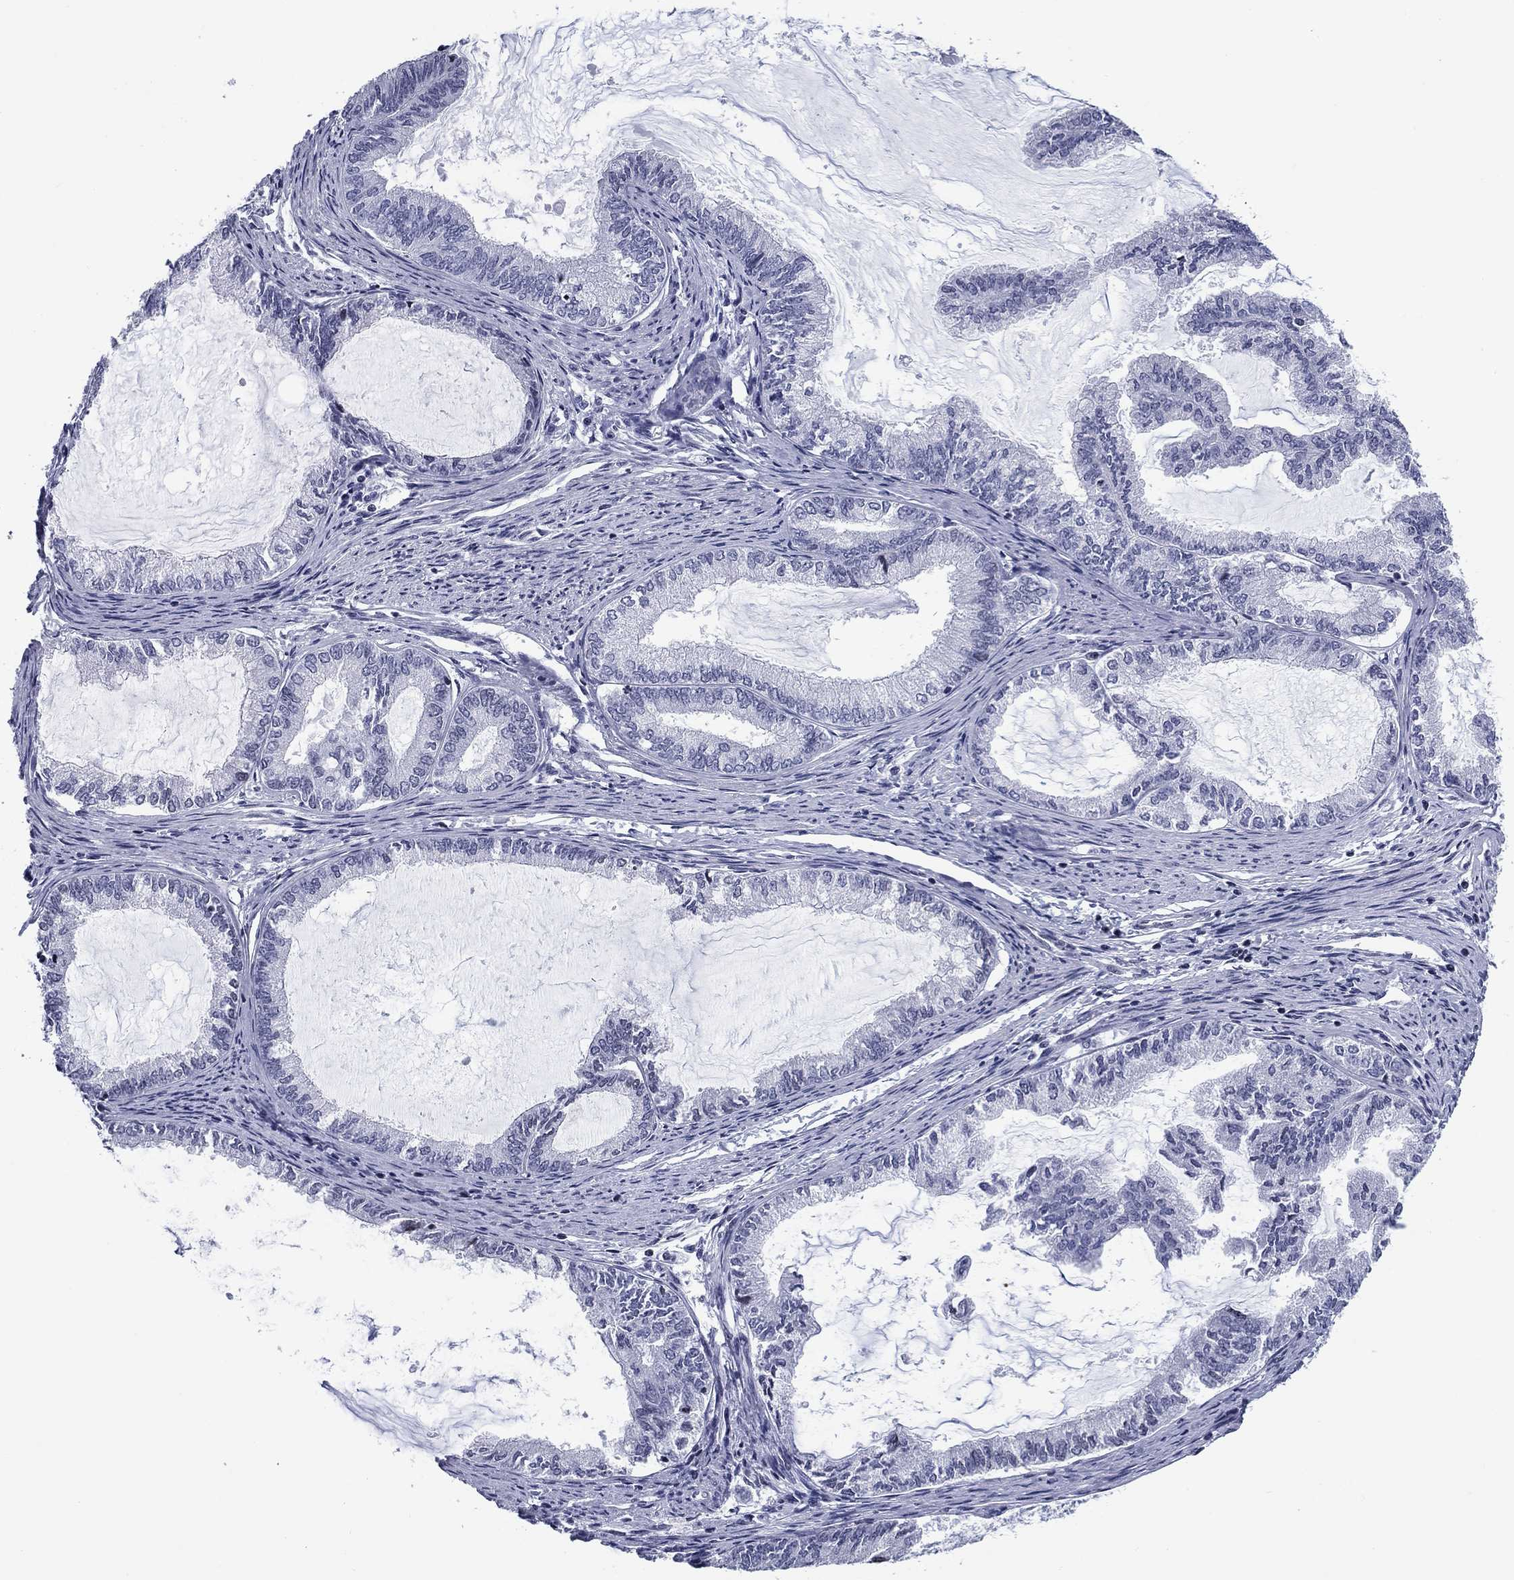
{"staining": {"intensity": "negative", "quantity": "none", "location": "none"}, "tissue": "endometrial cancer", "cell_type": "Tumor cells", "image_type": "cancer", "snomed": [{"axis": "morphology", "description": "Adenocarcinoma, NOS"}, {"axis": "topography", "description": "Endometrium"}], "caption": "Immunohistochemical staining of adenocarcinoma (endometrial) exhibits no significant expression in tumor cells.", "gene": "CCDC144A", "patient": {"sex": "female", "age": 86}}